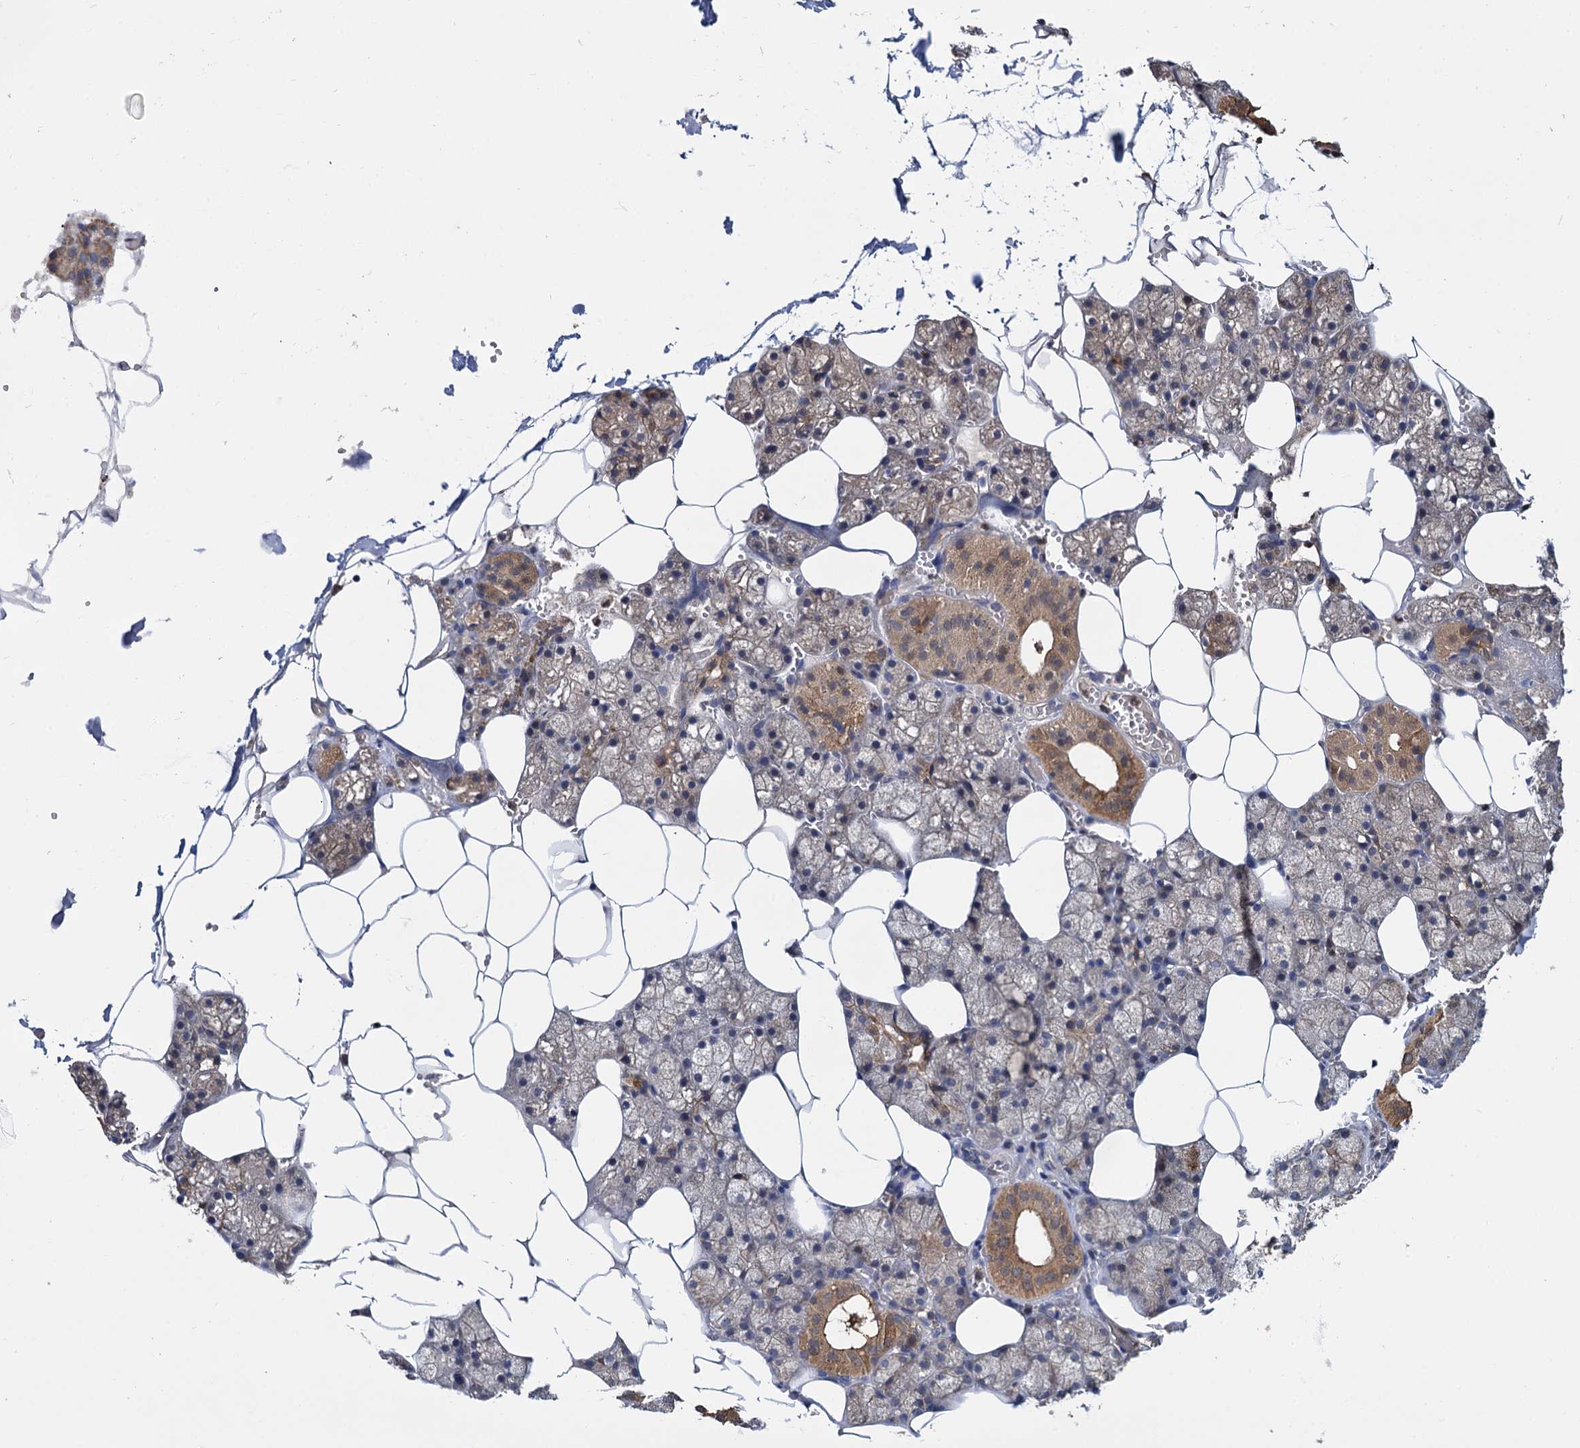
{"staining": {"intensity": "moderate", "quantity": "<25%", "location": "cytoplasmic/membranous"}, "tissue": "salivary gland", "cell_type": "Glandular cells", "image_type": "normal", "snomed": [{"axis": "morphology", "description": "Normal tissue, NOS"}, {"axis": "topography", "description": "Salivary gland"}], "caption": "This is an image of immunohistochemistry staining of normal salivary gland, which shows moderate expression in the cytoplasmic/membranous of glandular cells.", "gene": "CEP192", "patient": {"sex": "male", "age": 62}}